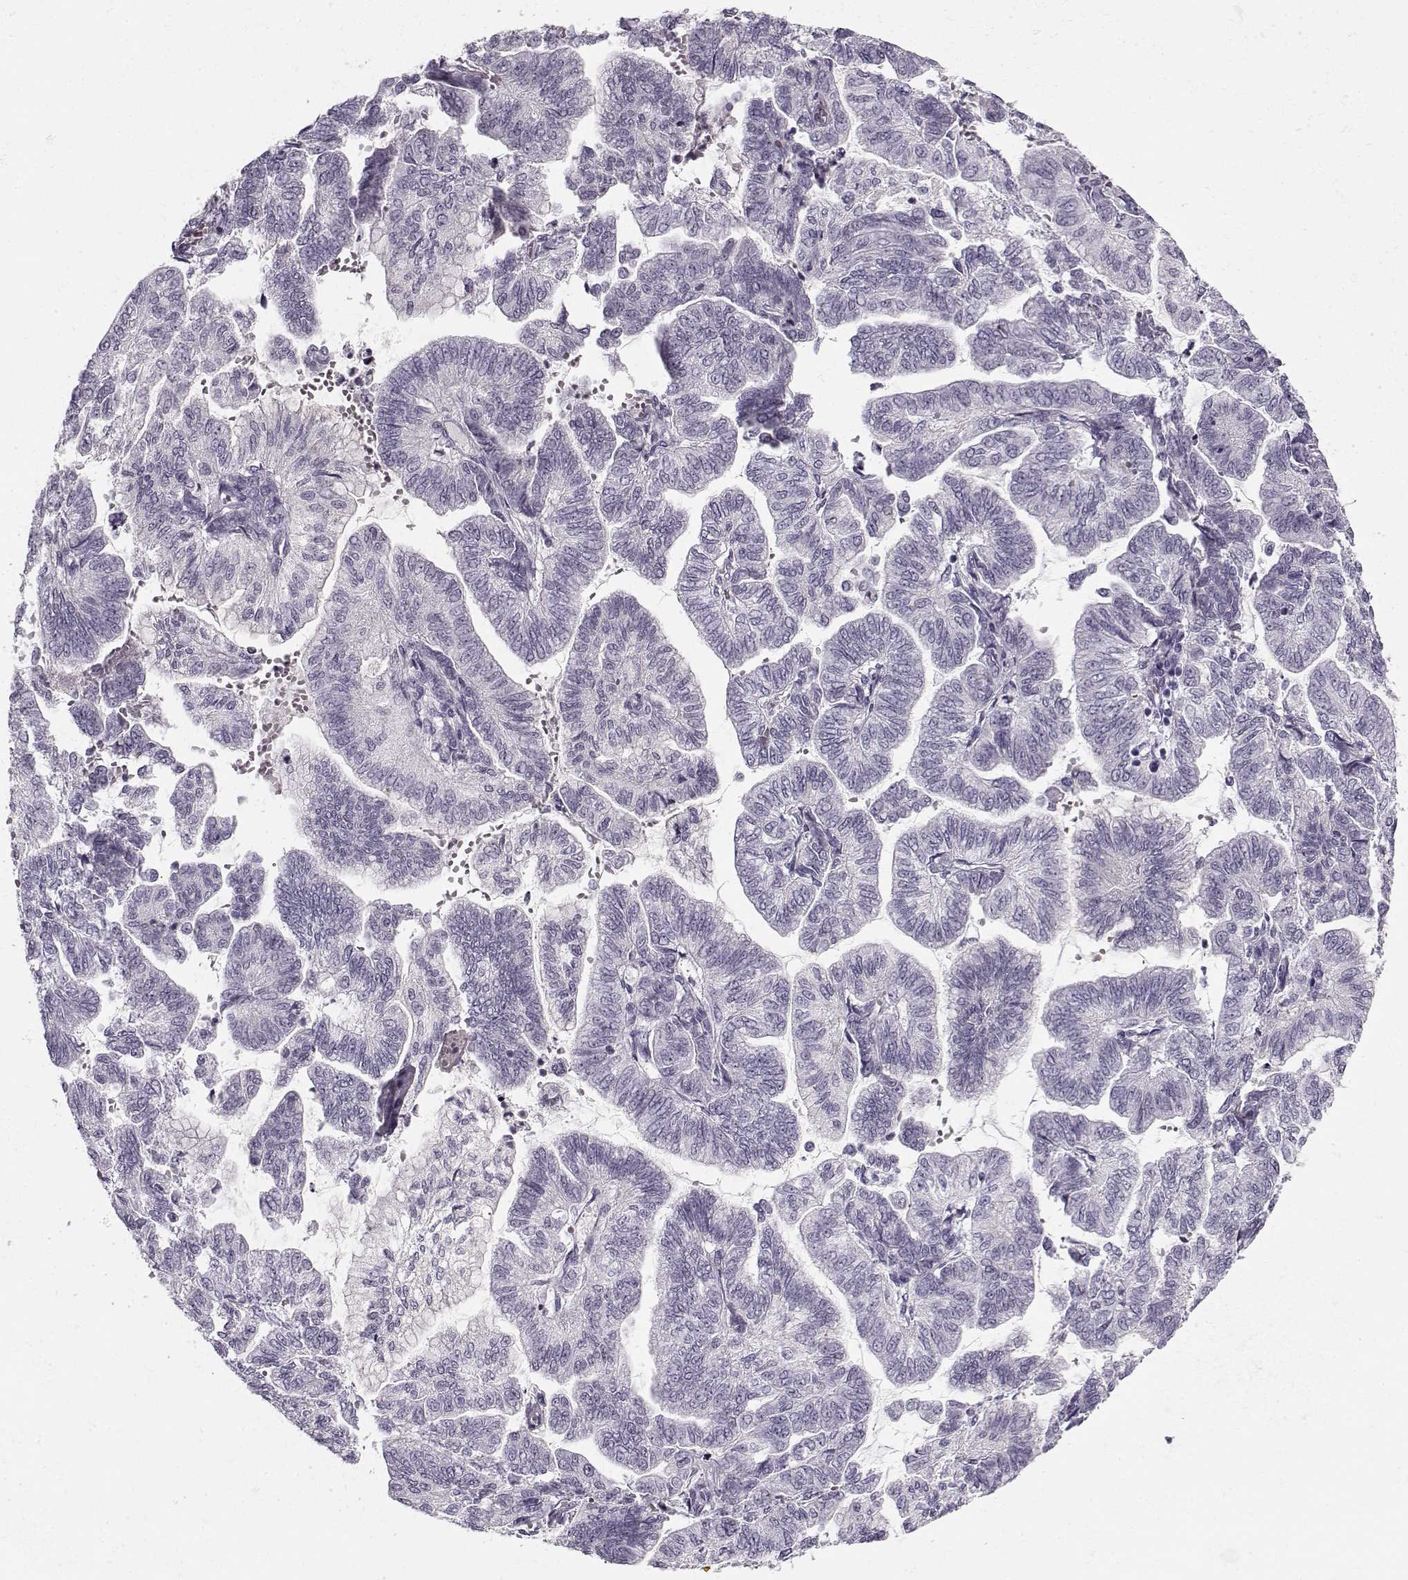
{"staining": {"intensity": "negative", "quantity": "none", "location": "none"}, "tissue": "stomach cancer", "cell_type": "Tumor cells", "image_type": "cancer", "snomed": [{"axis": "morphology", "description": "Adenocarcinoma, NOS"}, {"axis": "topography", "description": "Stomach"}], "caption": "This is an immunohistochemistry (IHC) micrograph of human stomach adenocarcinoma. There is no expression in tumor cells.", "gene": "PNMT", "patient": {"sex": "male", "age": 83}}